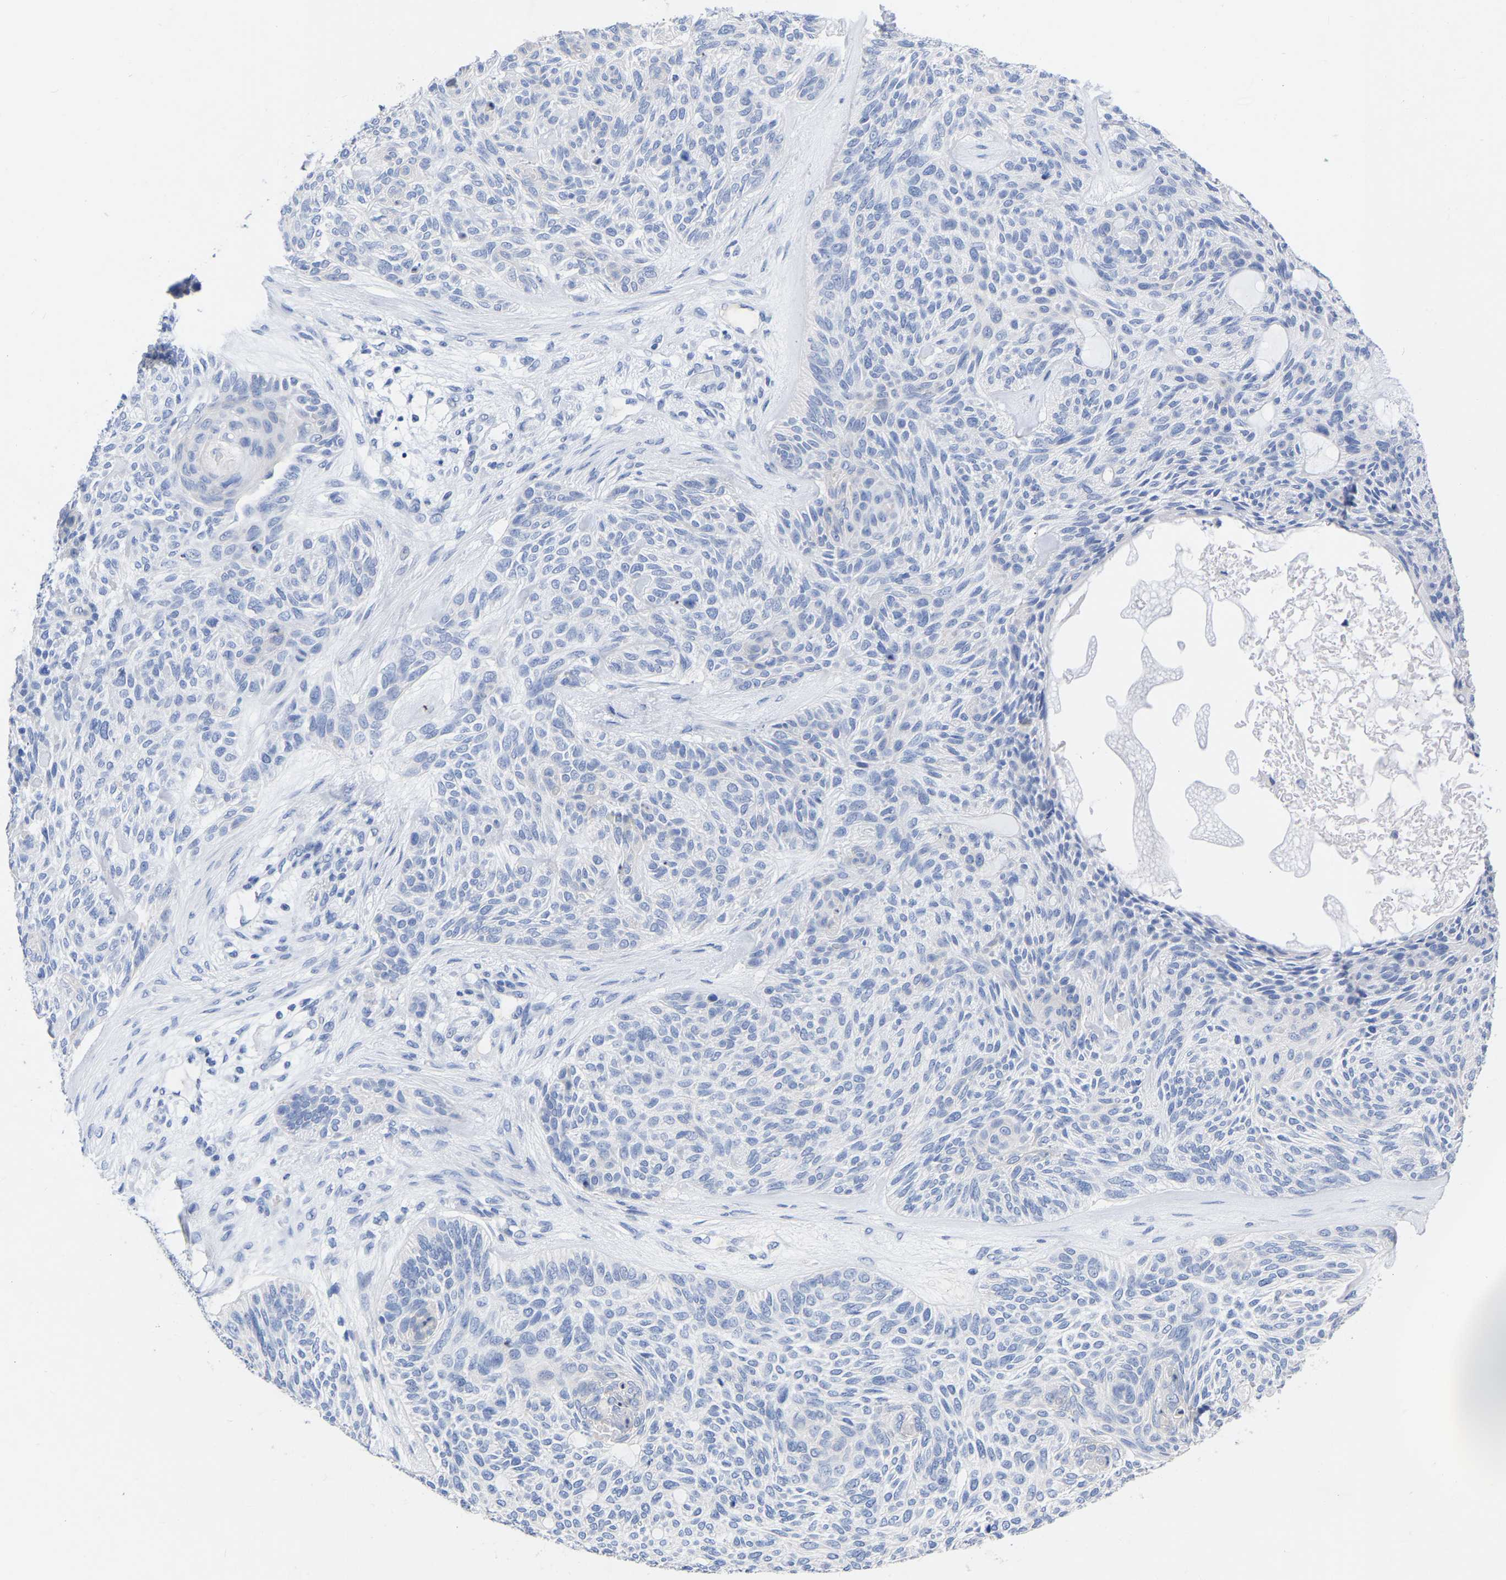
{"staining": {"intensity": "negative", "quantity": "none", "location": "none"}, "tissue": "skin cancer", "cell_type": "Tumor cells", "image_type": "cancer", "snomed": [{"axis": "morphology", "description": "Basal cell carcinoma"}, {"axis": "topography", "description": "Skin"}], "caption": "An immunohistochemistry (IHC) micrograph of skin basal cell carcinoma is shown. There is no staining in tumor cells of skin basal cell carcinoma.", "gene": "ZNF629", "patient": {"sex": "male", "age": 55}}